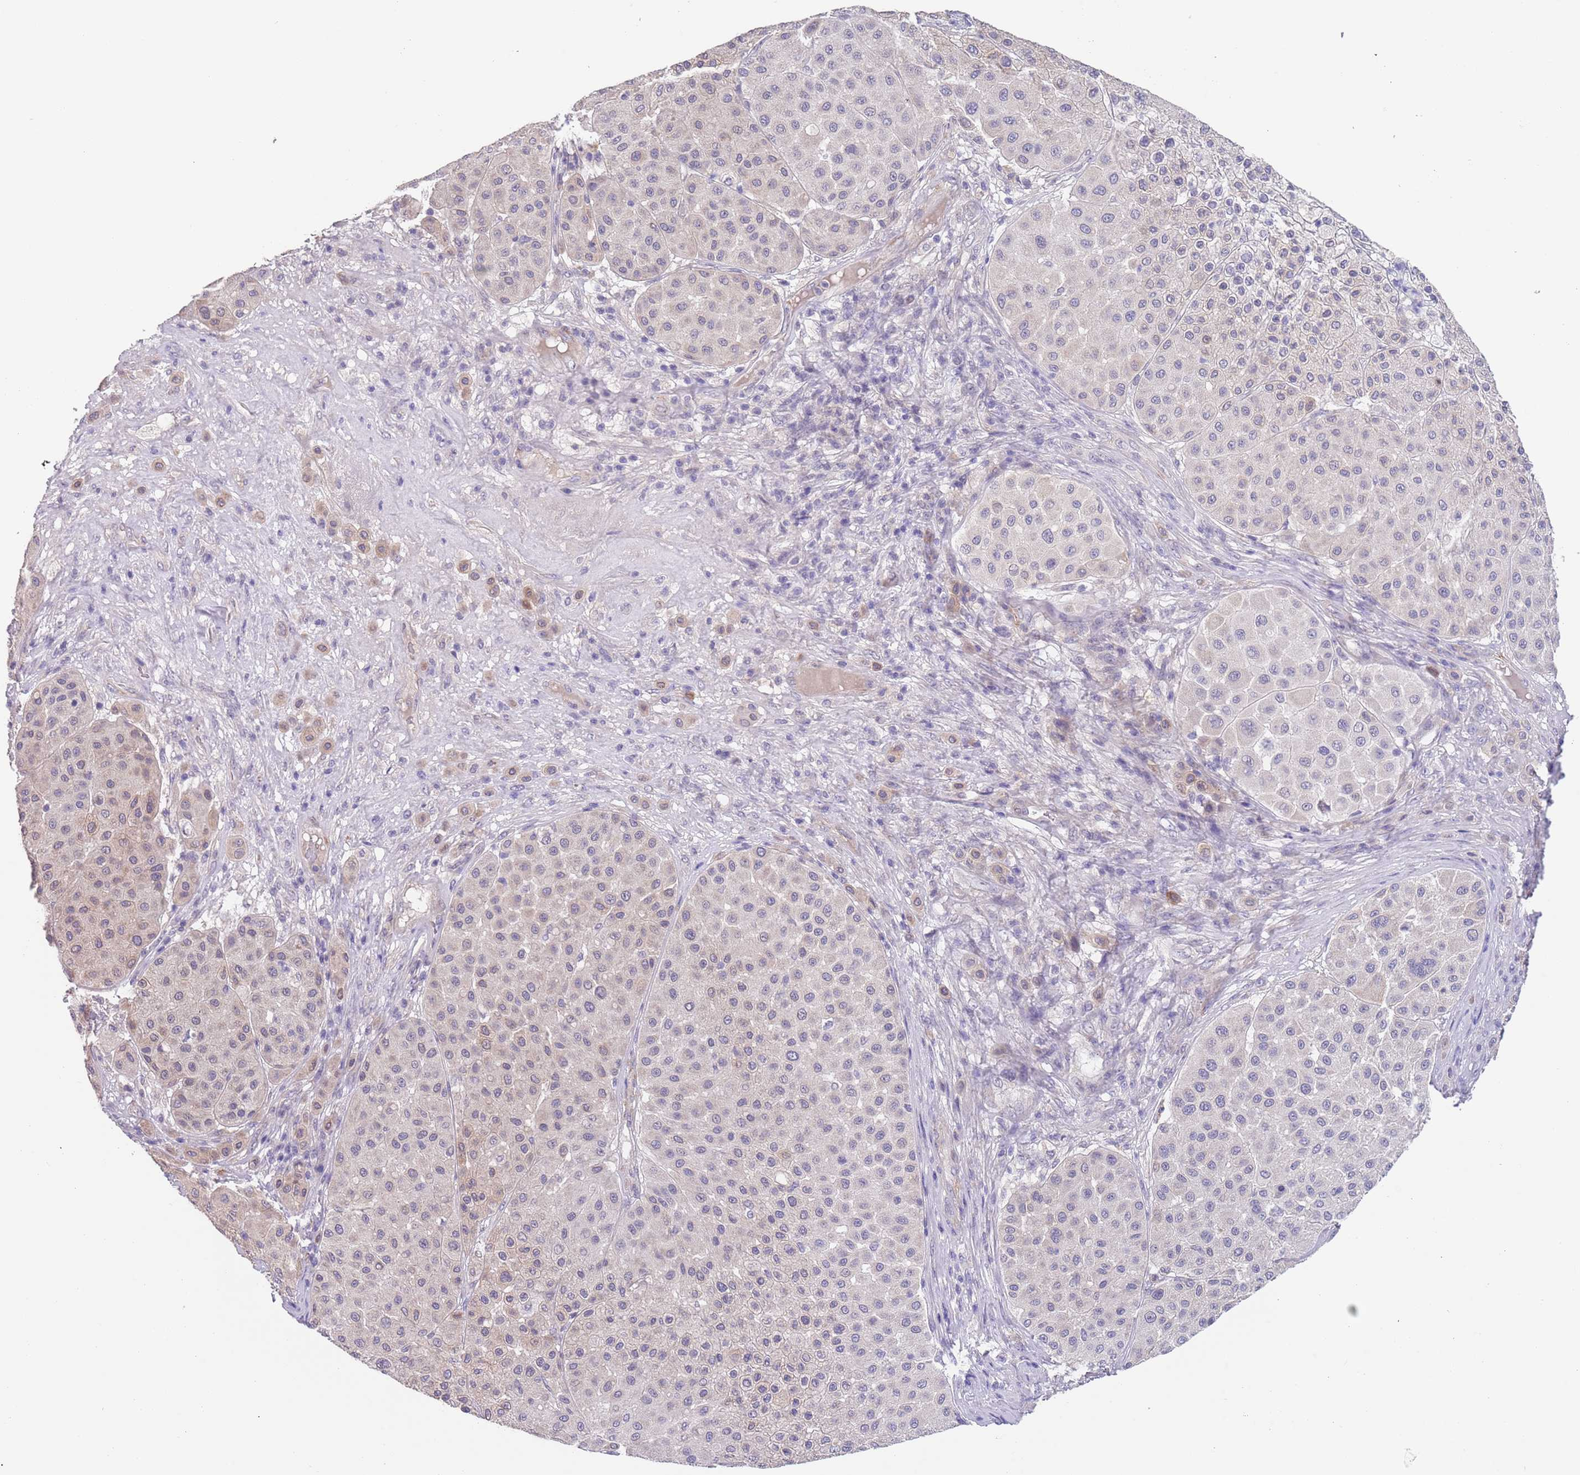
{"staining": {"intensity": "weak", "quantity": "<25%", "location": "cytoplasmic/membranous"}, "tissue": "melanoma", "cell_type": "Tumor cells", "image_type": "cancer", "snomed": [{"axis": "morphology", "description": "Malignant melanoma, Metastatic site"}, {"axis": "topography", "description": "Smooth muscle"}], "caption": "There is no significant expression in tumor cells of malignant melanoma (metastatic site).", "gene": "RNF169", "patient": {"sex": "male", "age": 41}}